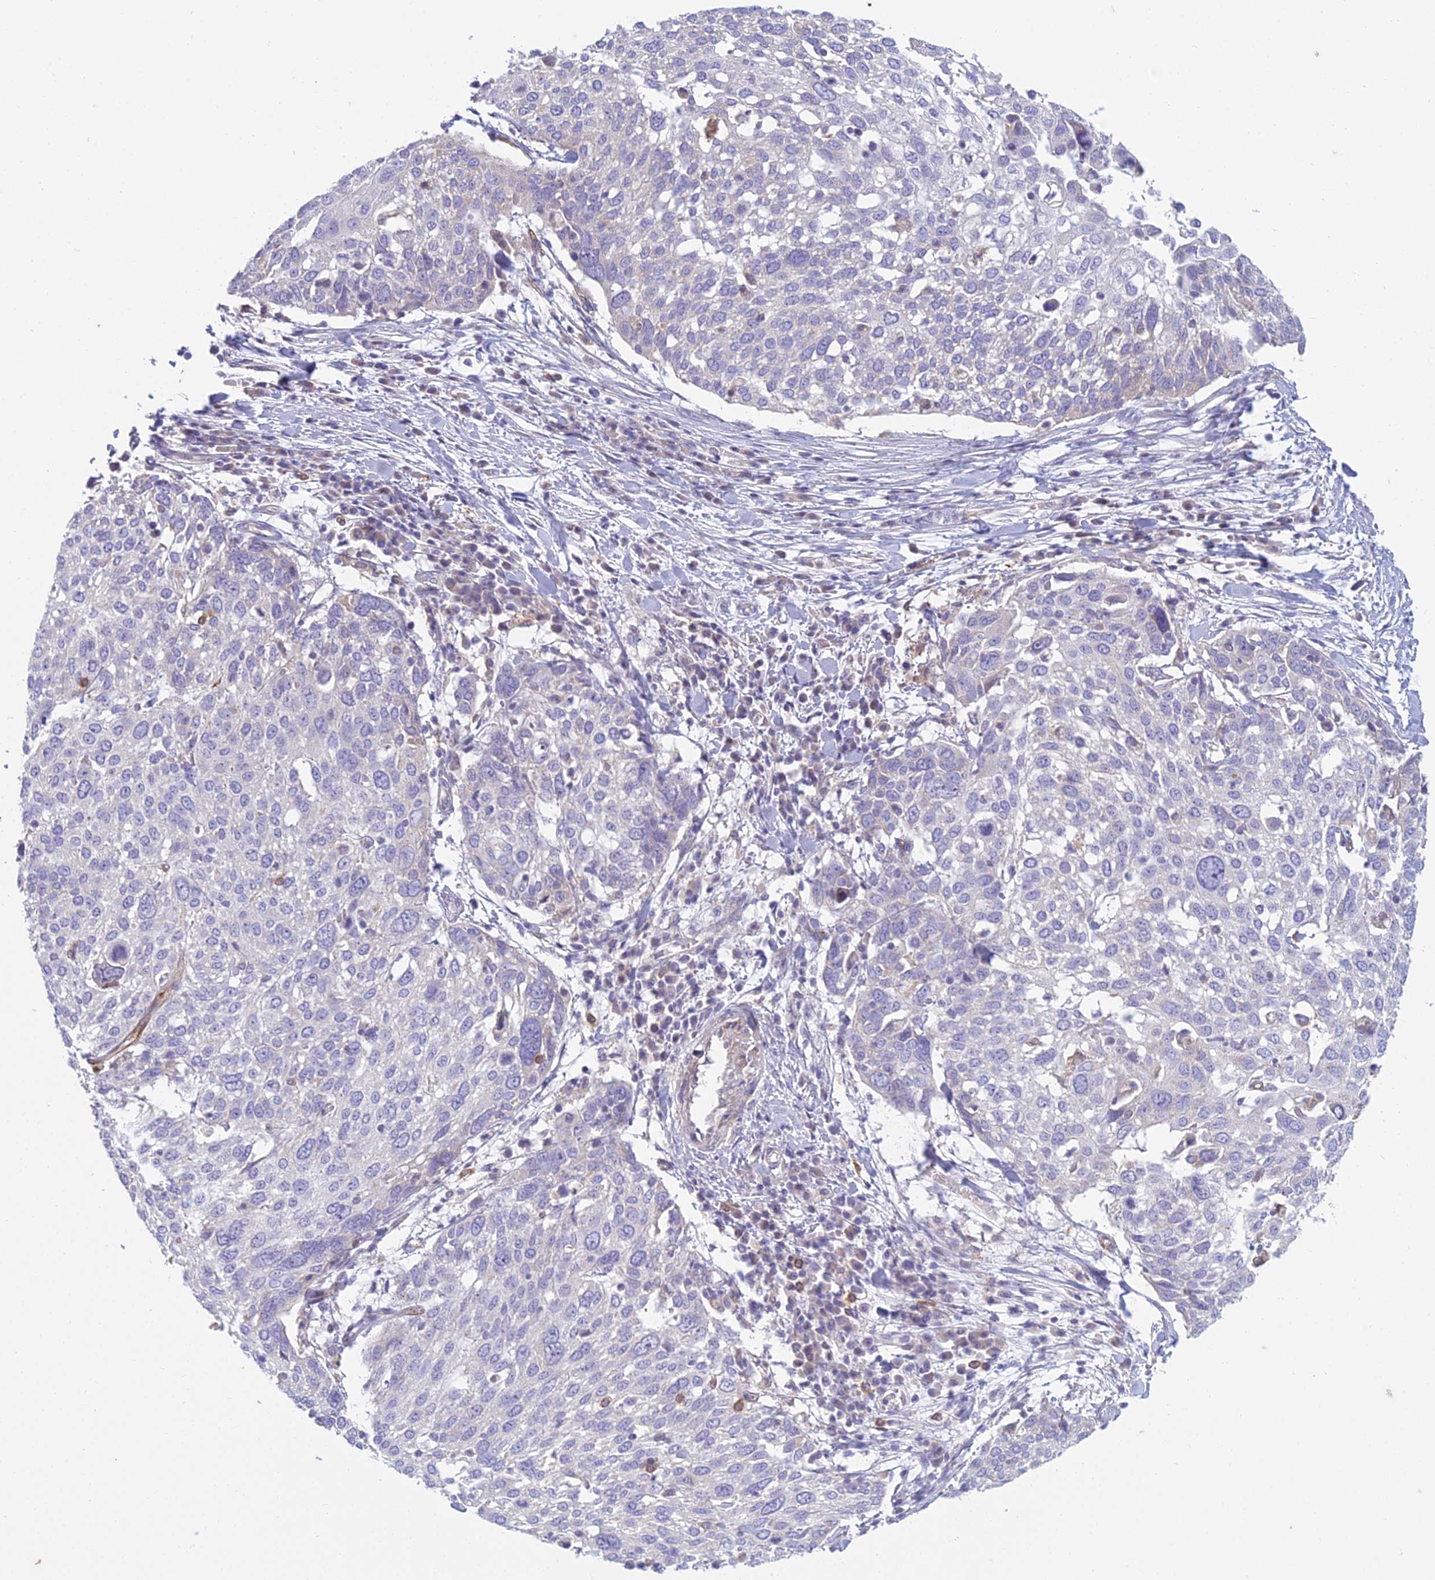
{"staining": {"intensity": "negative", "quantity": "none", "location": "none"}, "tissue": "lung cancer", "cell_type": "Tumor cells", "image_type": "cancer", "snomed": [{"axis": "morphology", "description": "Squamous cell carcinoma, NOS"}, {"axis": "topography", "description": "Lung"}], "caption": "Protein analysis of lung cancer (squamous cell carcinoma) demonstrates no significant staining in tumor cells.", "gene": "DUS2", "patient": {"sex": "male", "age": 65}}